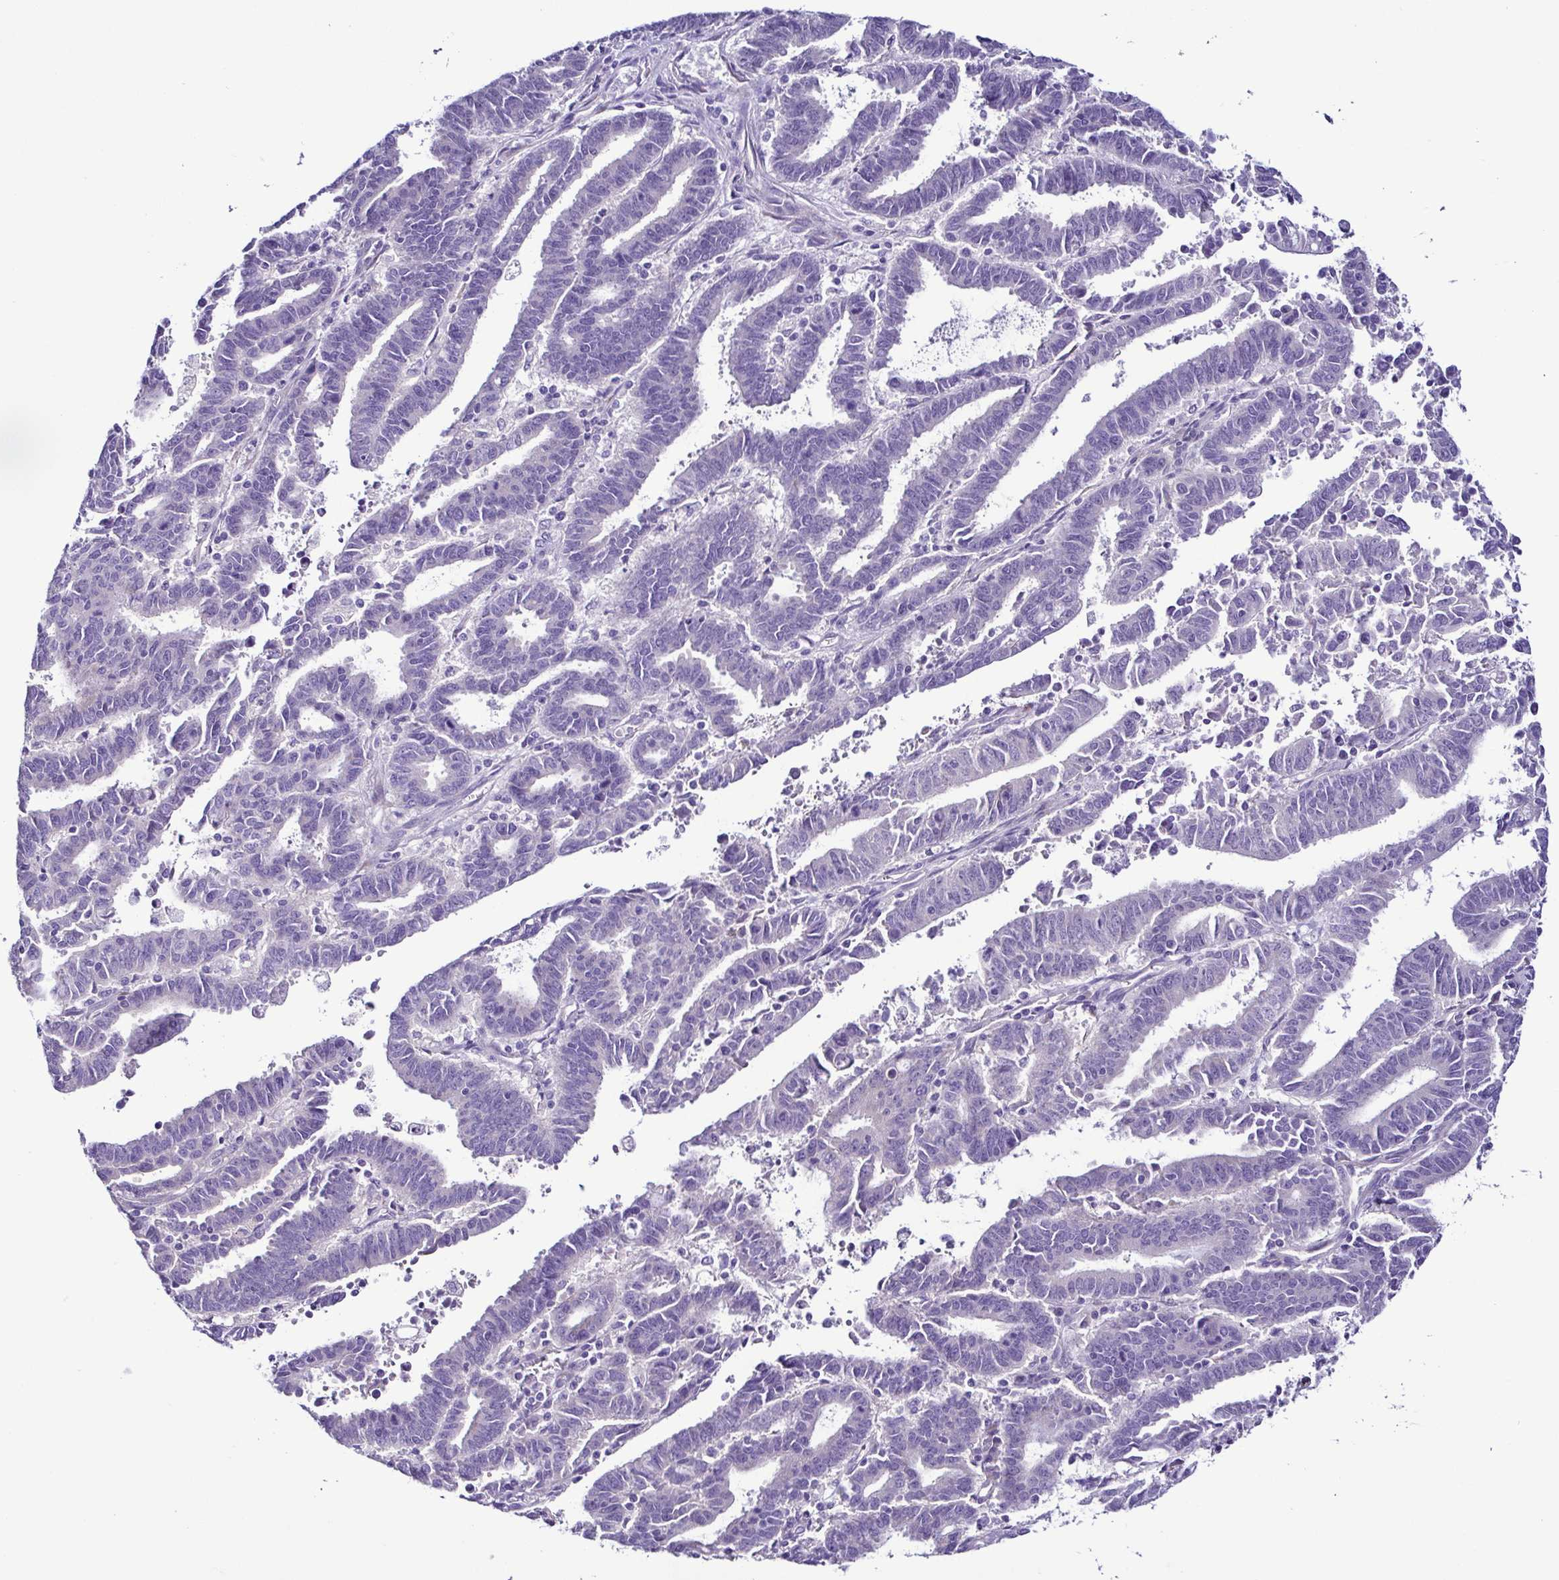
{"staining": {"intensity": "negative", "quantity": "none", "location": "none"}, "tissue": "endometrial cancer", "cell_type": "Tumor cells", "image_type": "cancer", "snomed": [{"axis": "morphology", "description": "Adenocarcinoma, NOS"}, {"axis": "topography", "description": "Uterus"}], "caption": "Immunohistochemistry image of neoplastic tissue: endometrial cancer (adenocarcinoma) stained with DAB displays no significant protein expression in tumor cells.", "gene": "SRL", "patient": {"sex": "female", "age": 83}}